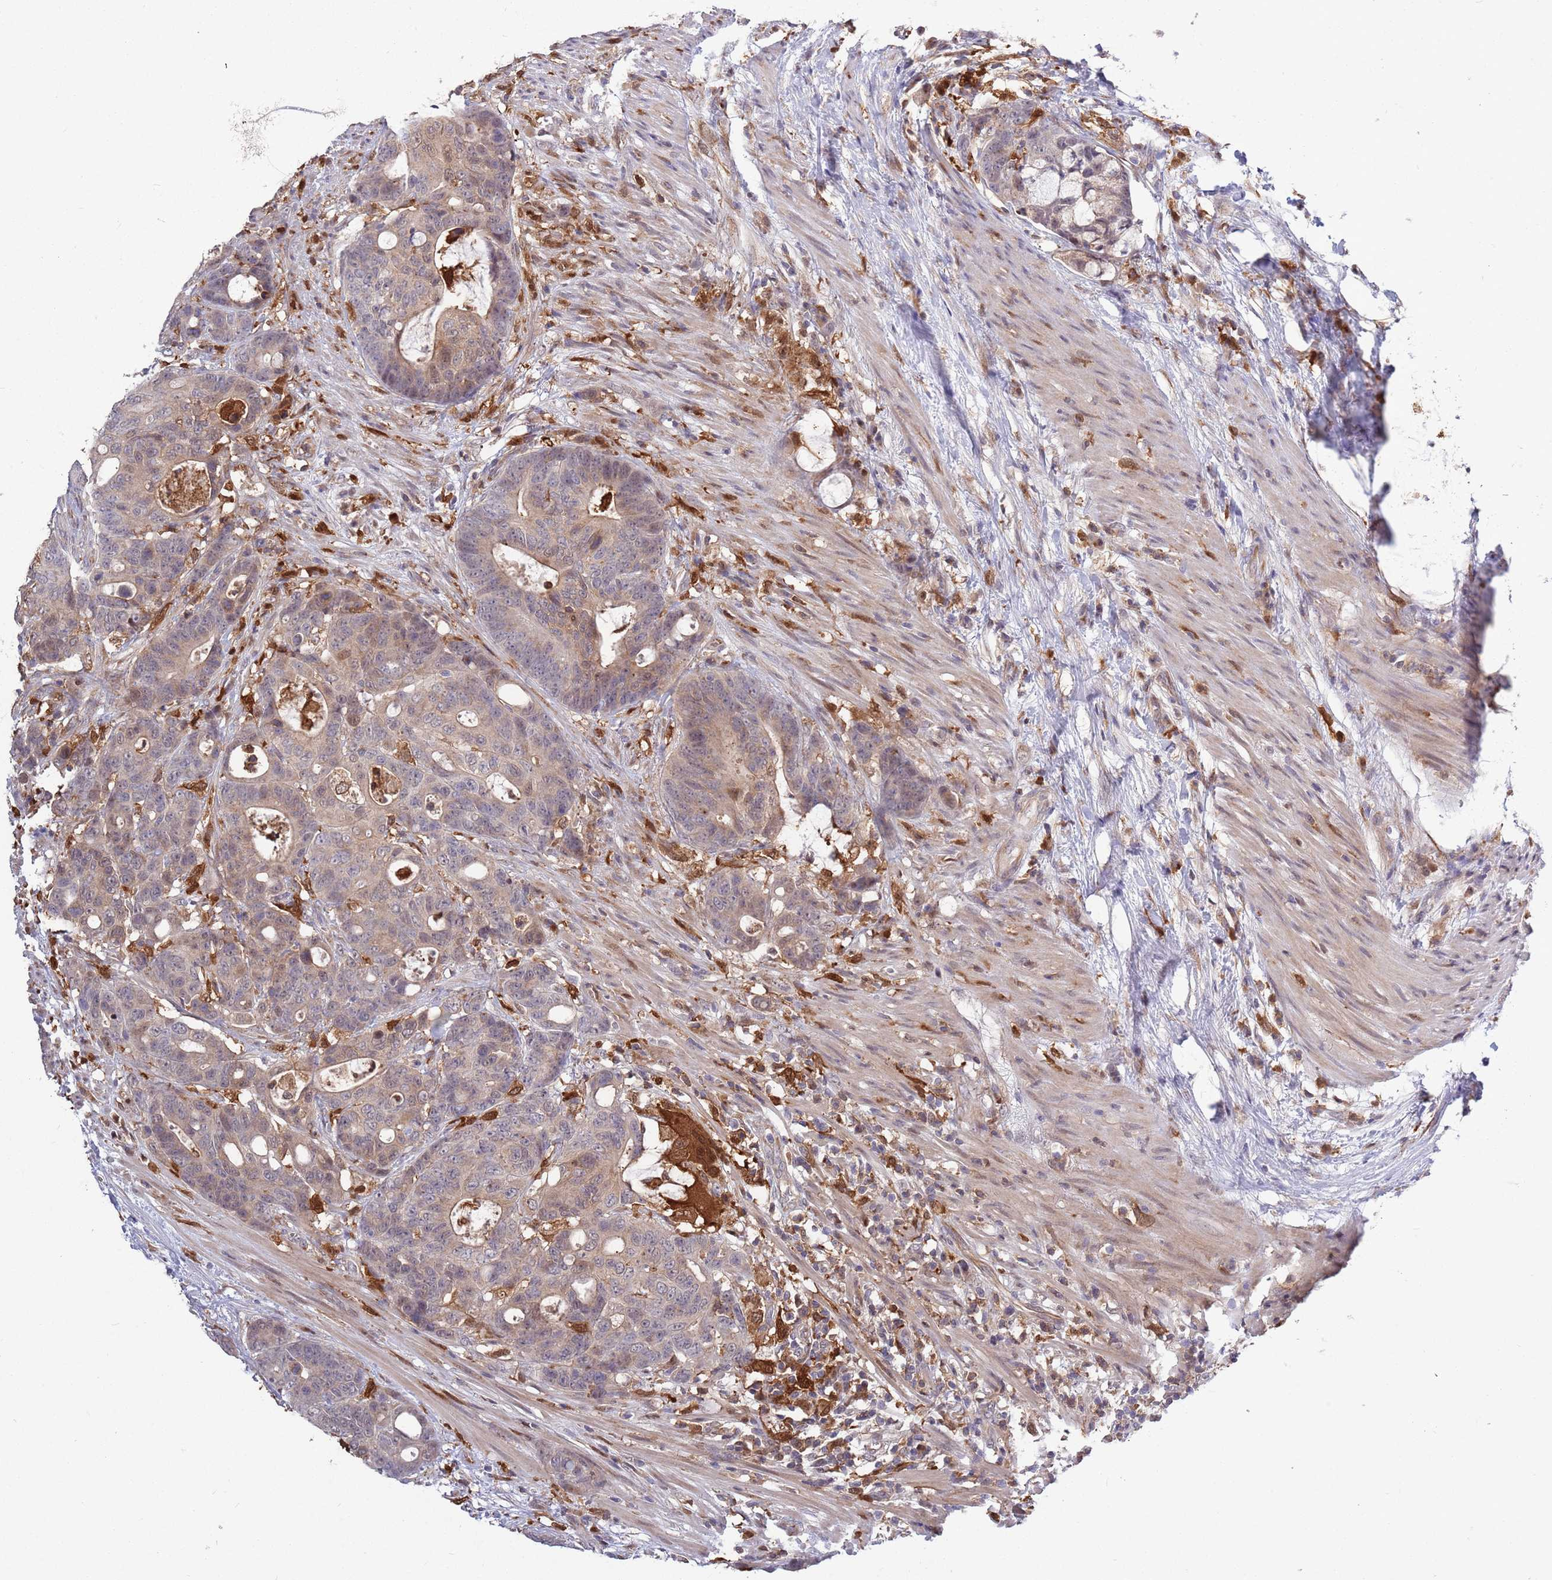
{"staining": {"intensity": "weak", "quantity": "<25%", "location": "cytoplasmic/membranous"}, "tissue": "colorectal cancer", "cell_type": "Tumor cells", "image_type": "cancer", "snomed": [{"axis": "morphology", "description": "Adenocarcinoma, NOS"}, {"axis": "topography", "description": "Colon"}], "caption": "This is an IHC histopathology image of colorectal adenocarcinoma. There is no positivity in tumor cells.", "gene": "CCNJL", "patient": {"sex": "female", "age": 82}}